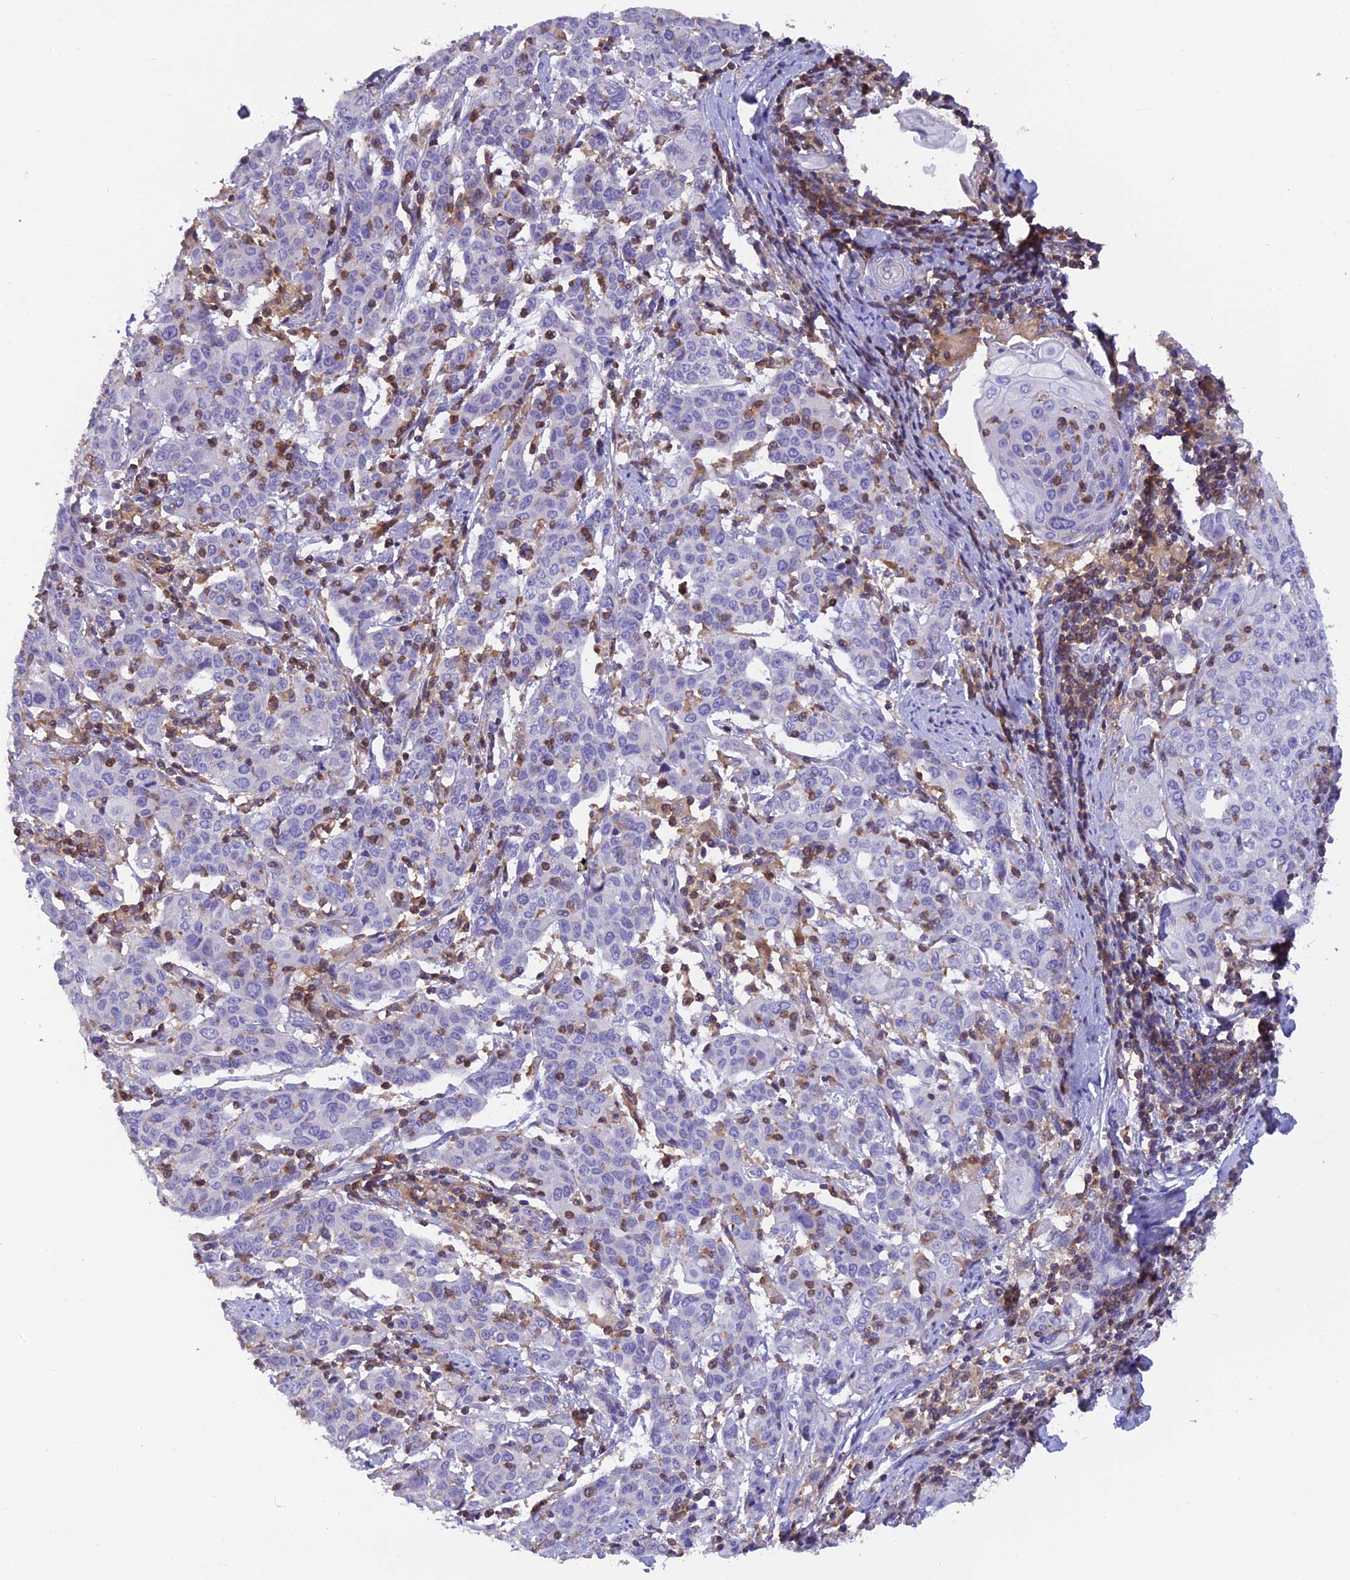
{"staining": {"intensity": "negative", "quantity": "none", "location": "none"}, "tissue": "cervical cancer", "cell_type": "Tumor cells", "image_type": "cancer", "snomed": [{"axis": "morphology", "description": "Squamous cell carcinoma, NOS"}, {"axis": "topography", "description": "Cervix"}], "caption": "Tumor cells are negative for protein expression in human cervical cancer. (DAB (3,3'-diaminobenzidine) immunohistochemistry (IHC) with hematoxylin counter stain).", "gene": "LPXN", "patient": {"sex": "female", "age": 67}}